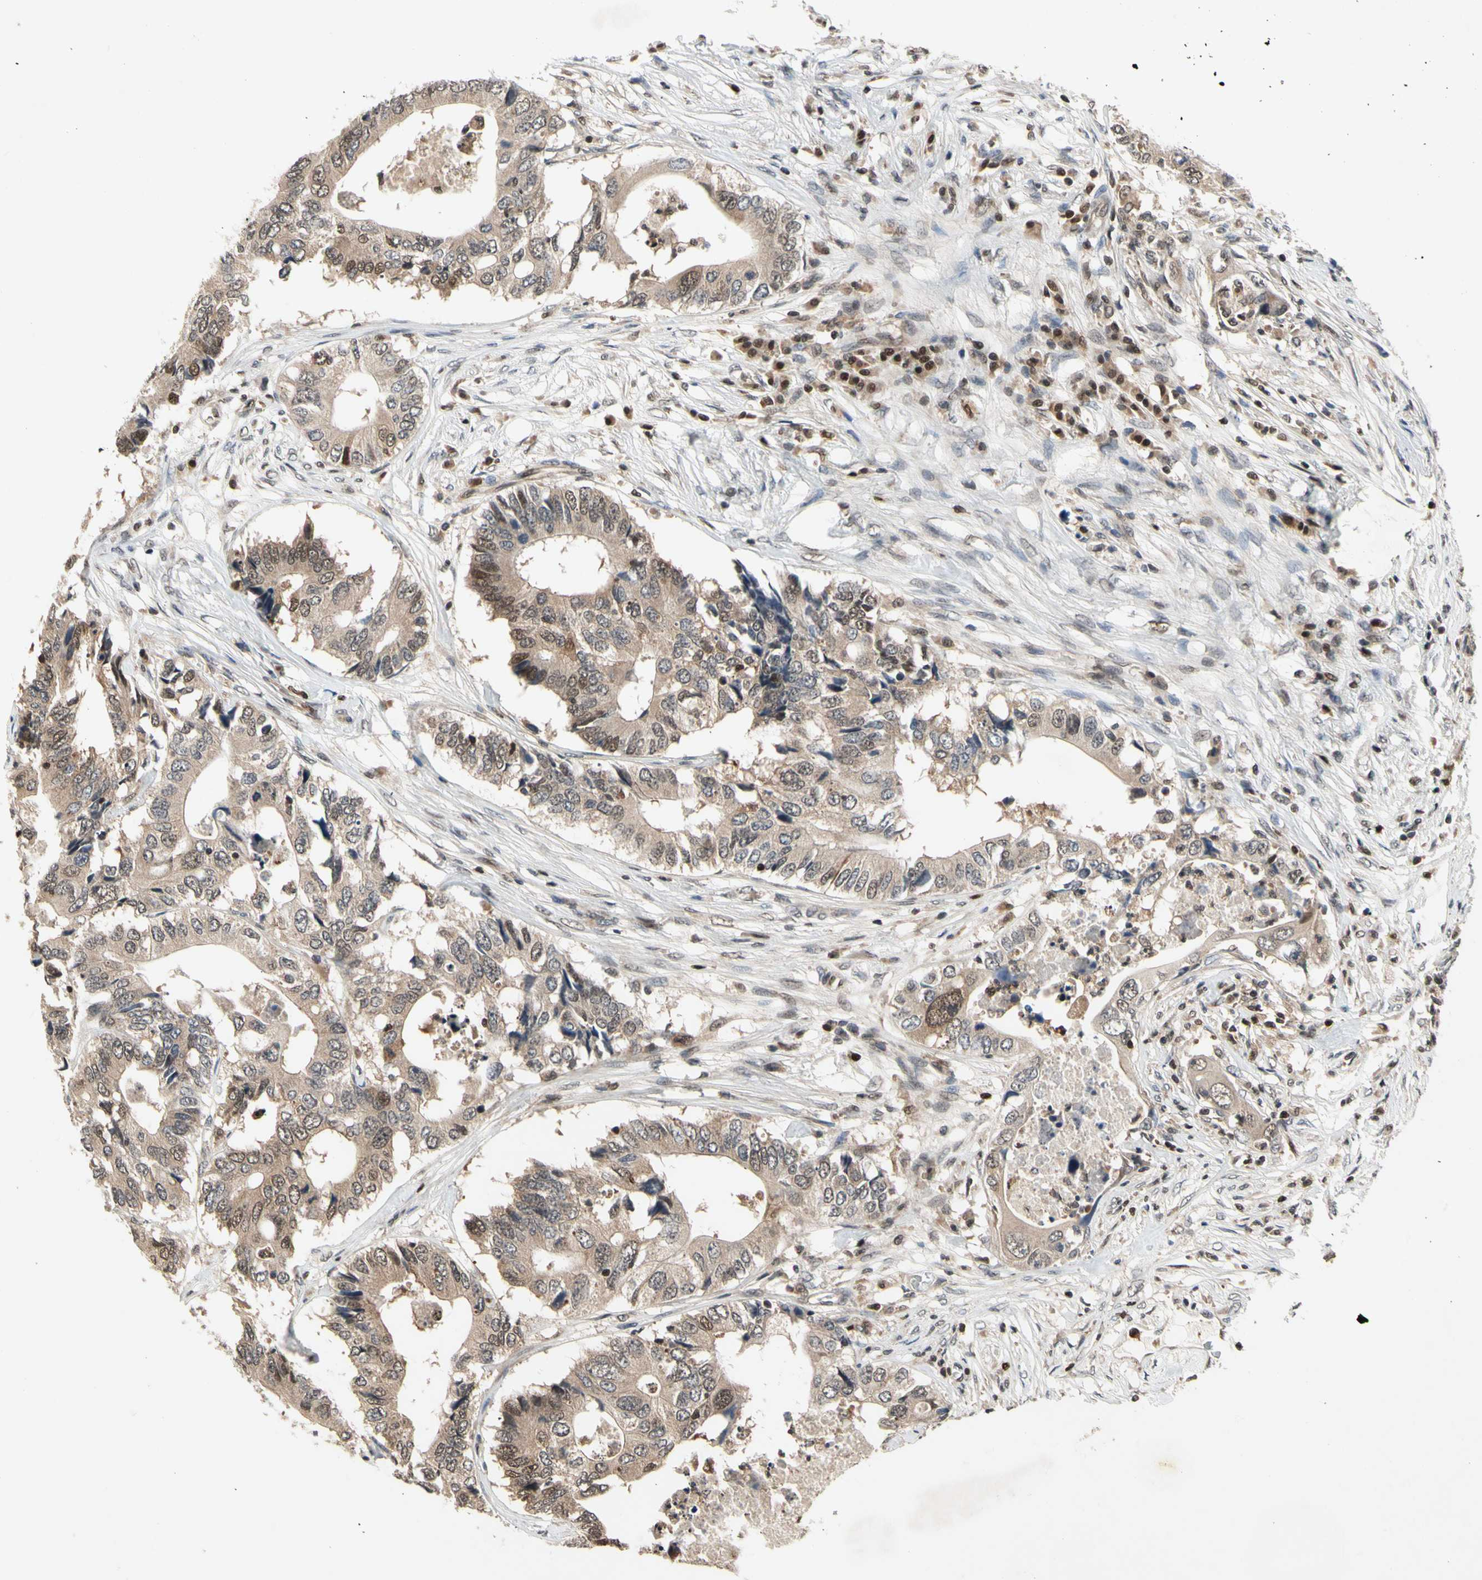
{"staining": {"intensity": "weak", "quantity": ">75%", "location": "cytoplasmic/membranous"}, "tissue": "colorectal cancer", "cell_type": "Tumor cells", "image_type": "cancer", "snomed": [{"axis": "morphology", "description": "Adenocarcinoma, NOS"}, {"axis": "topography", "description": "Colon"}], "caption": "The histopathology image reveals staining of colorectal cancer (adenocarcinoma), revealing weak cytoplasmic/membranous protein expression (brown color) within tumor cells.", "gene": "GSR", "patient": {"sex": "male", "age": 71}}